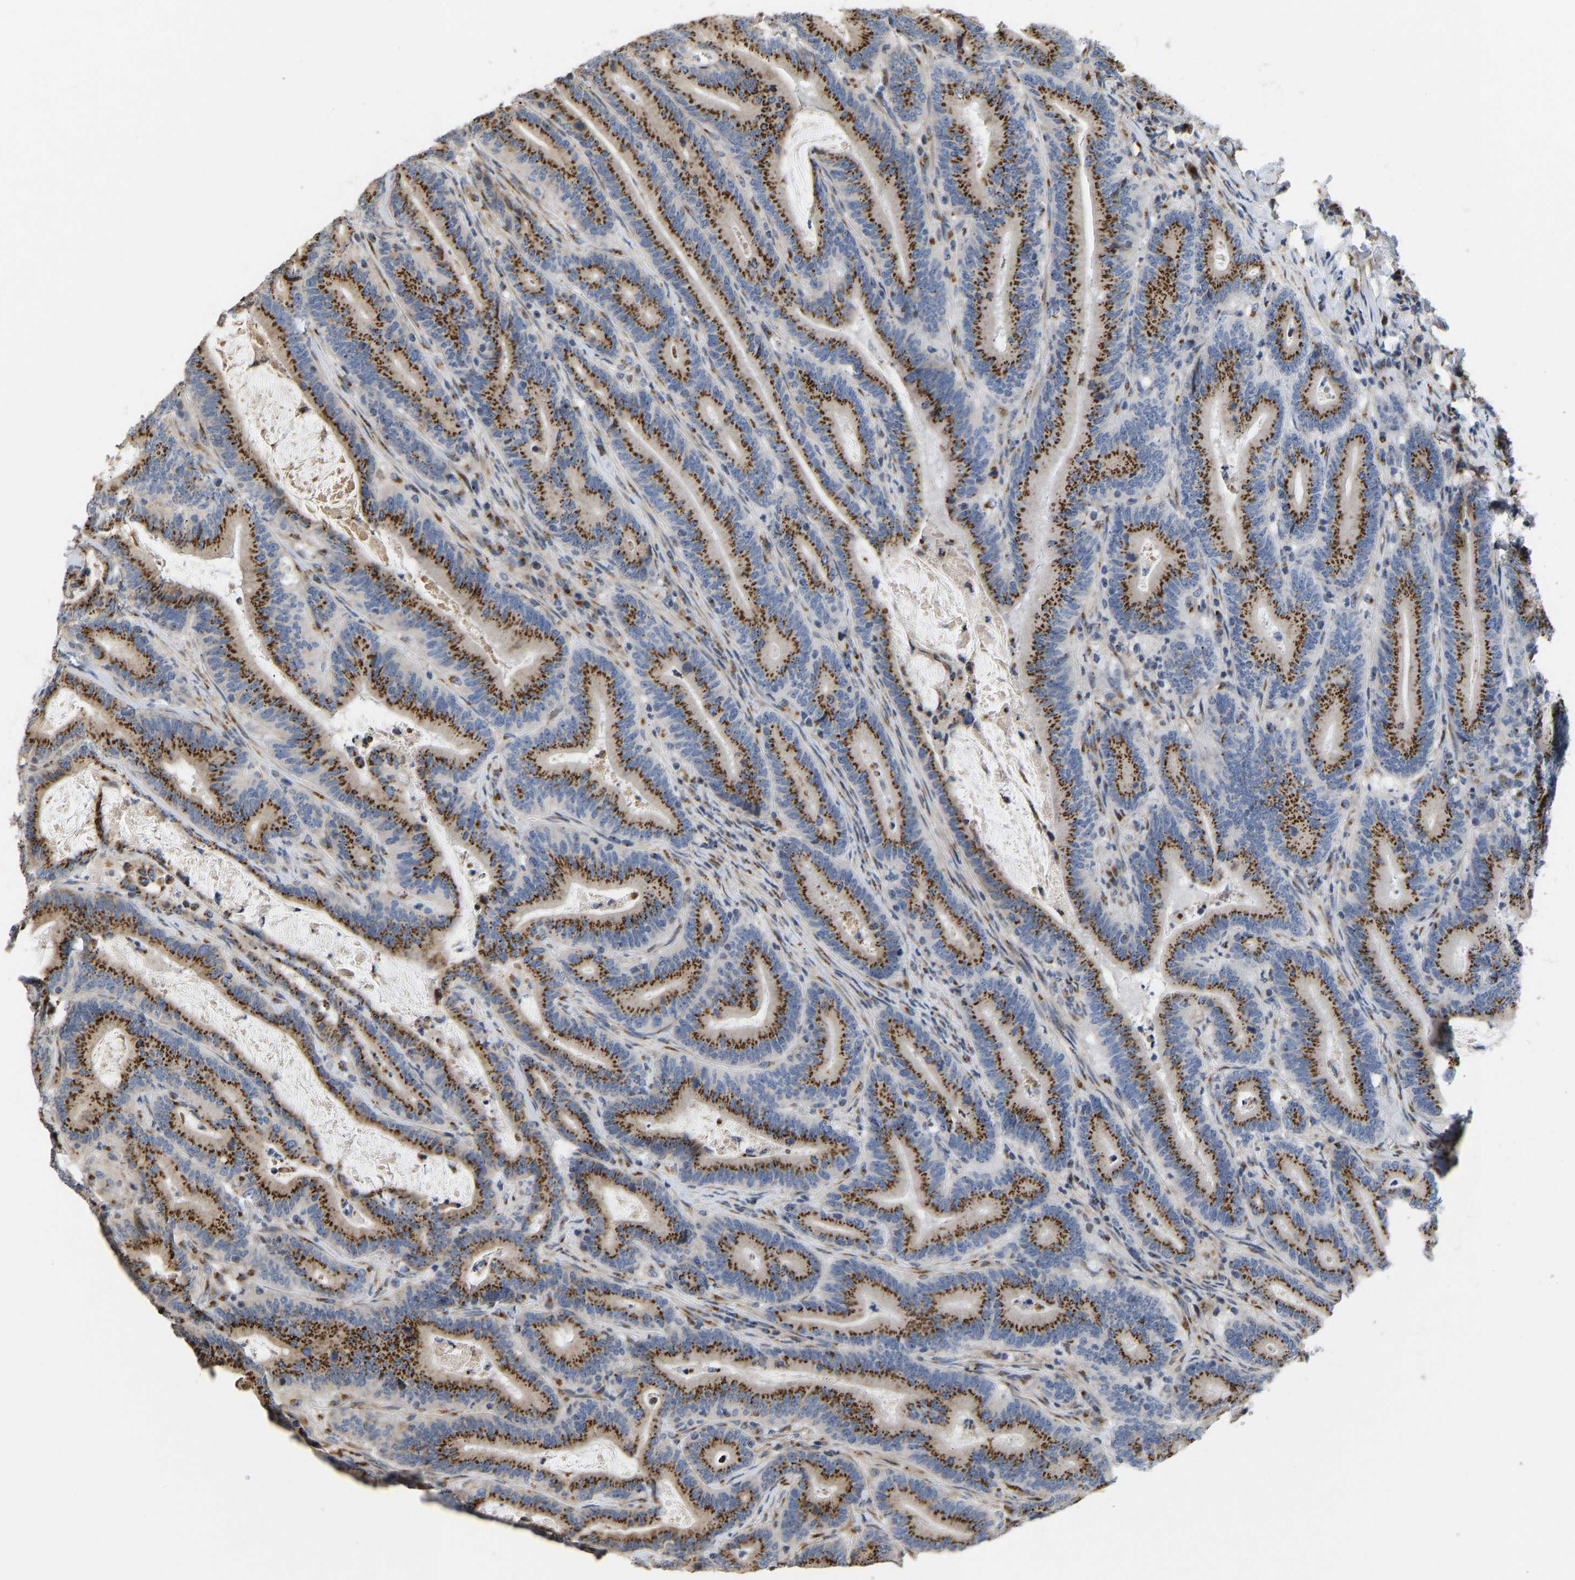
{"staining": {"intensity": "strong", "quantity": ">75%", "location": "cytoplasmic/membranous"}, "tissue": "colorectal cancer", "cell_type": "Tumor cells", "image_type": "cancer", "snomed": [{"axis": "morphology", "description": "Adenocarcinoma, NOS"}, {"axis": "topography", "description": "Colon"}], "caption": "A high amount of strong cytoplasmic/membranous staining is appreciated in about >75% of tumor cells in colorectal adenocarcinoma tissue.", "gene": "YIPF4", "patient": {"sex": "female", "age": 66}}